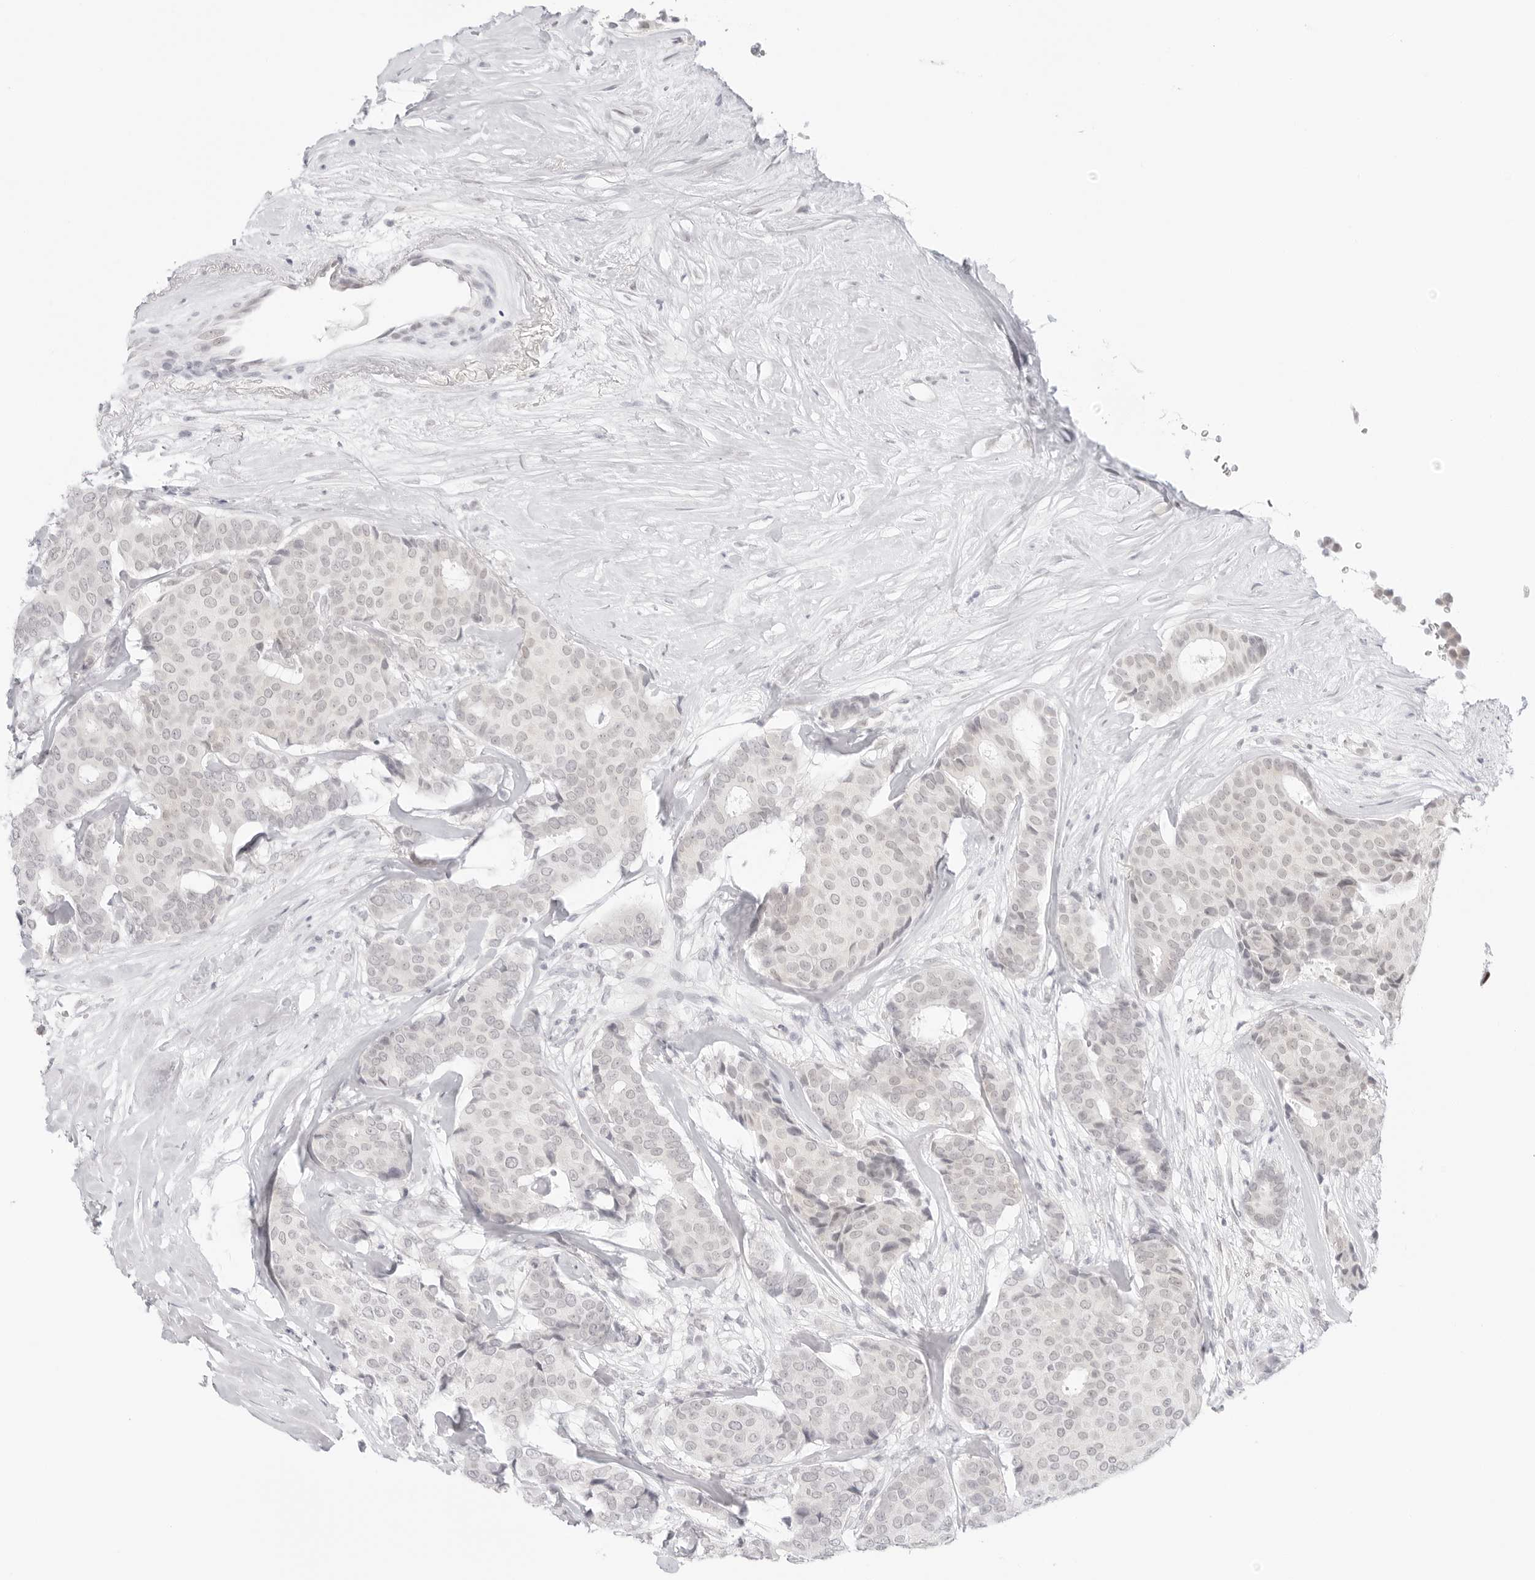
{"staining": {"intensity": "weak", "quantity": "25%-75%", "location": "nuclear"}, "tissue": "breast cancer", "cell_type": "Tumor cells", "image_type": "cancer", "snomed": [{"axis": "morphology", "description": "Duct carcinoma"}, {"axis": "topography", "description": "Breast"}], "caption": "DAB immunohistochemical staining of human invasive ductal carcinoma (breast) displays weak nuclear protein staining in about 25%-75% of tumor cells. Using DAB (brown) and hematoxylin (blue) stains, captured at high magnification using brightfield microscopy.", "gene": "MED18", "patient": {"sex": "female", "age": 75}}